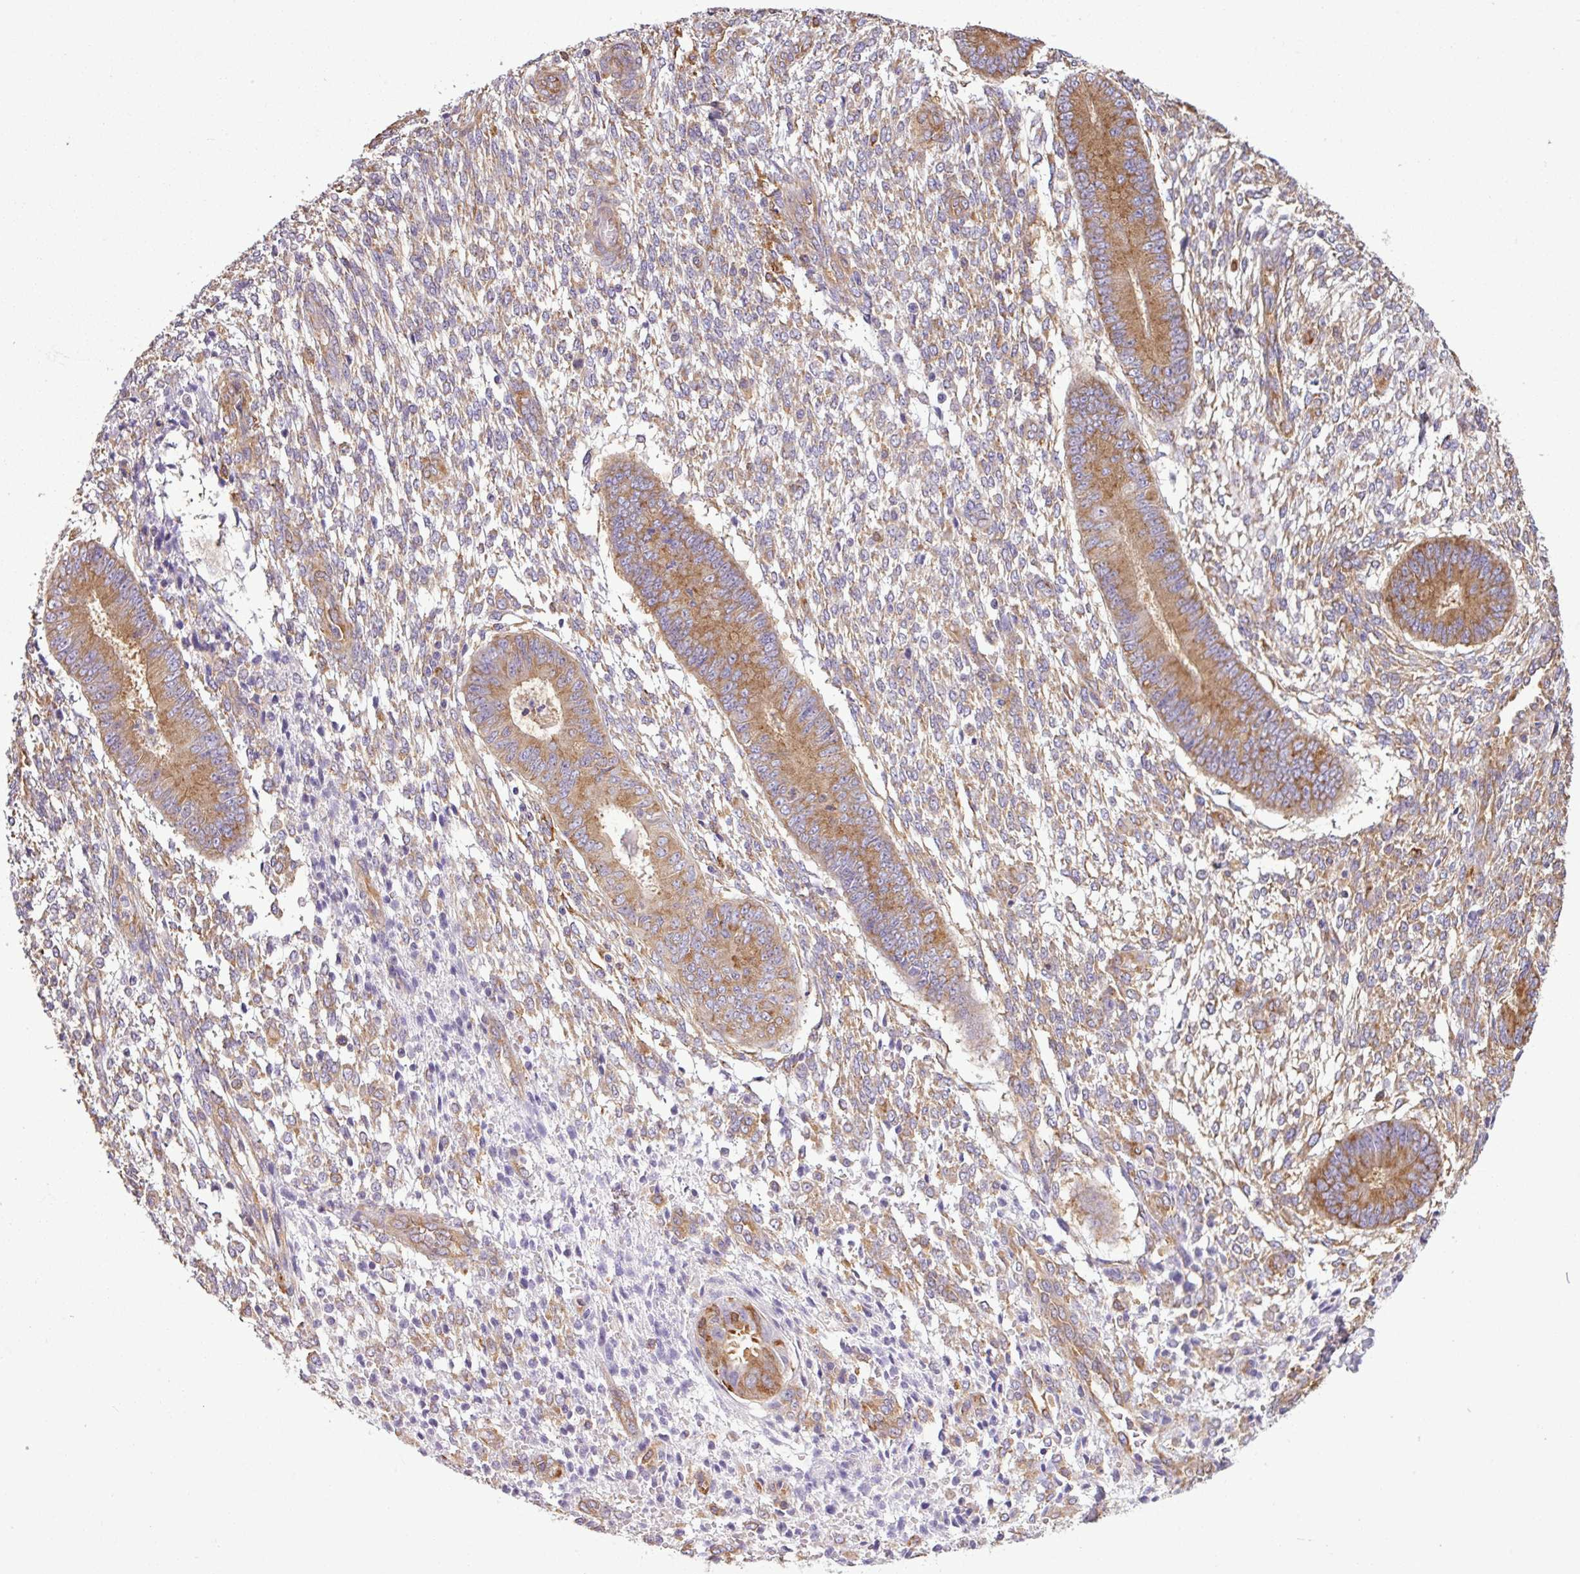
{"staining": {"intensity": "weak", "quantity": "25%-75%", "location": "cytoplasmic/membranous"}, "tissue": "endometrium", "cell_type": "Cells in endometrial stroma", "image_type": "normal", "snomed": [{"axis": "morphology", "description": "Normal tissue, NOS"}, {"axis": "topography", "description": "Endometrium"}], "caption": "Cells in endometrial stroma reveal low levels of weak cytoplasmic/membranous expression in about 25%-75% of cells in benign endometrium. (Stains: DAB (3,3'-diaminobenzidine) in brown, nuclei in blue, Microscopy: brightfield microscopy at high magnification).", "gene": "PACSIN2", "patient": {"sex": "female", "age": 49}}